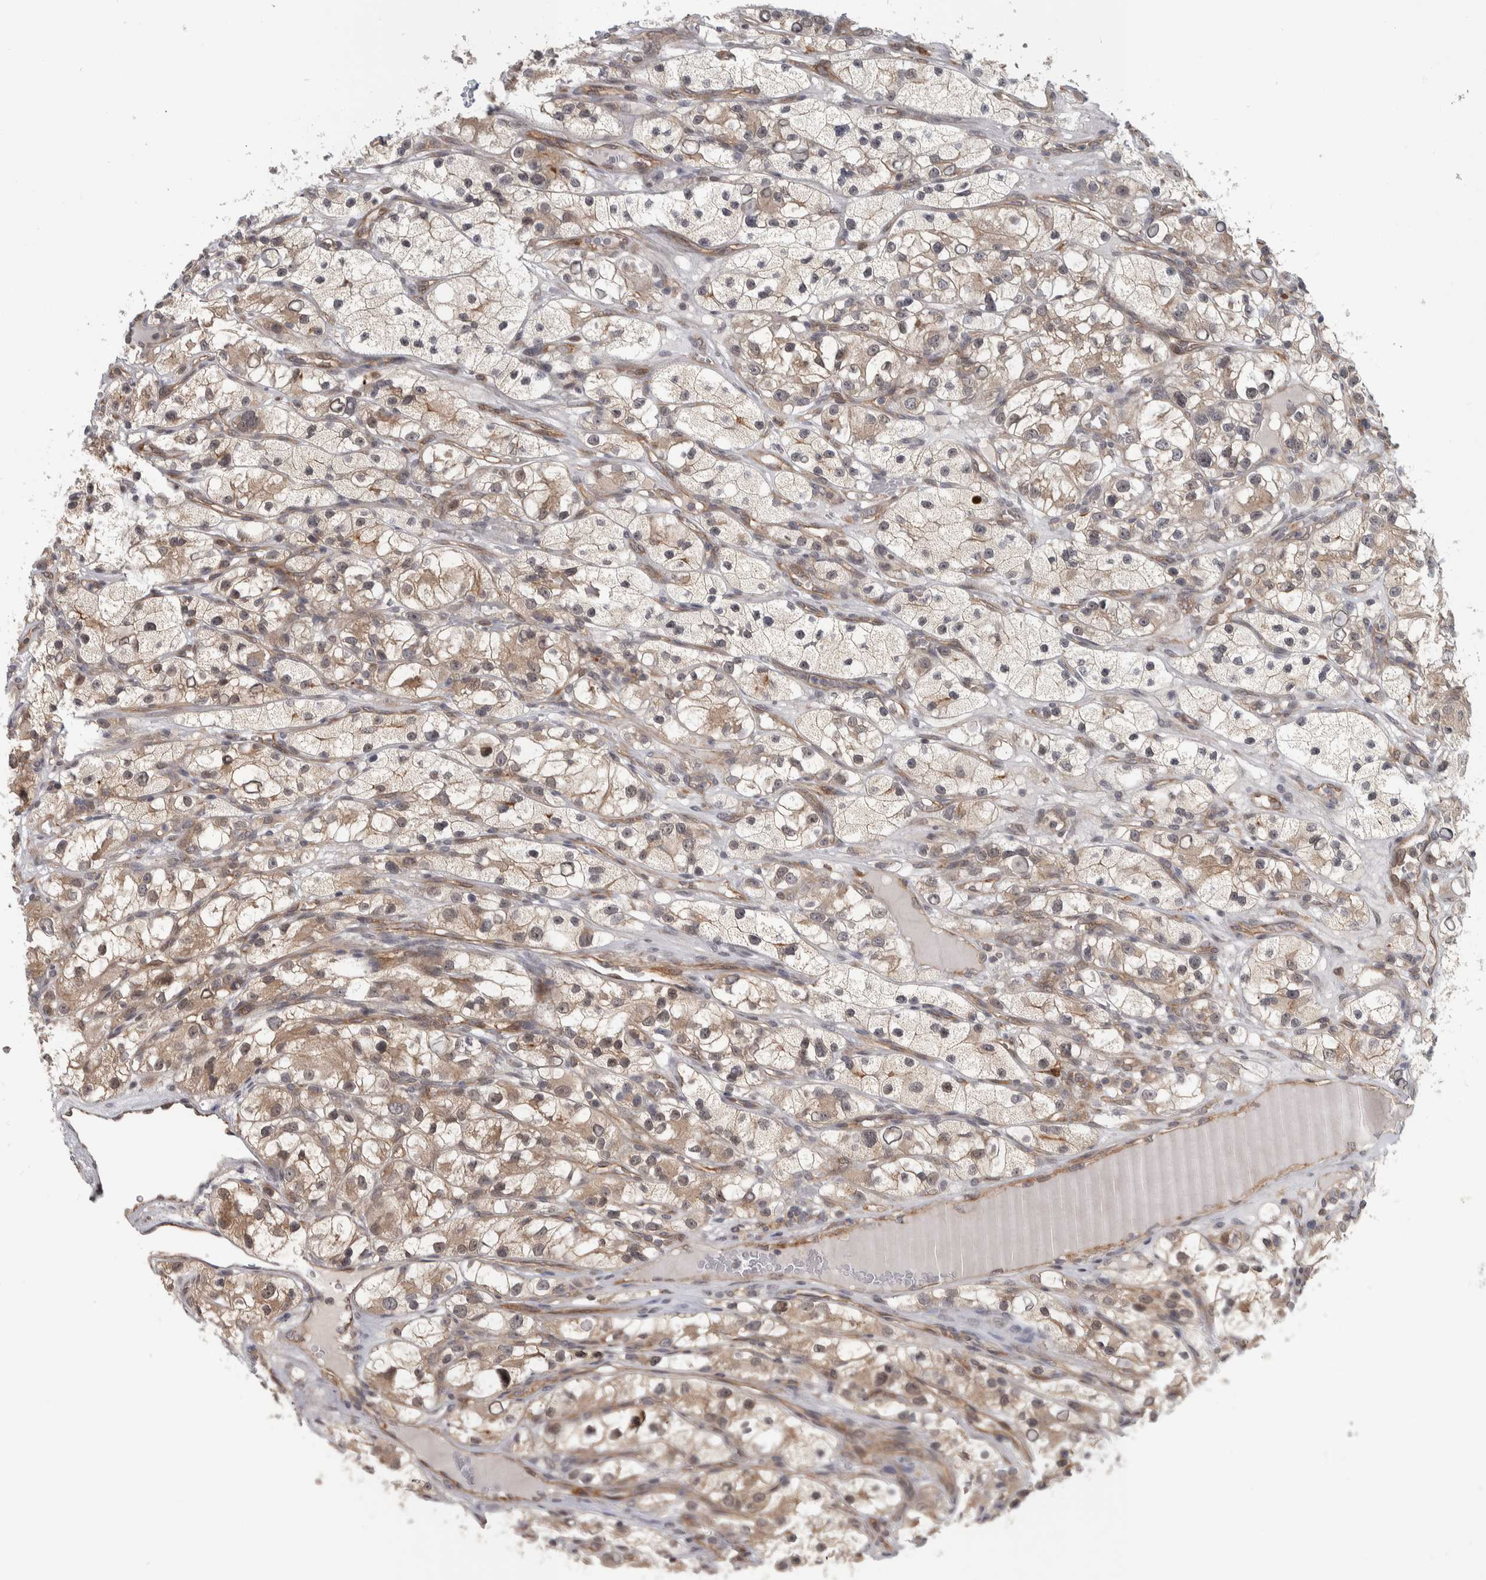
{"staining": {"intensity": "weak", "quantity": "25%-75%", "location": "cytoplasmic/membranous"}, "tissue": "renal cancer", "cell_type": "Tumor cells", "image_type": "cancer", "snomed": [{"axis": "morphology", "description": "Adenocarcinoma, NOS"}, {"axis": "topography", "description": "Kidney"}], "caption": "The photomicrograph exhibits a brown stain indicating the presence of a protein in the cytoplasmic/membranous of tumor cells in renal cancer (adenocarcinoma).", "gene": "TBC1D31", "patient": {"sex": "female", "age": 57}}